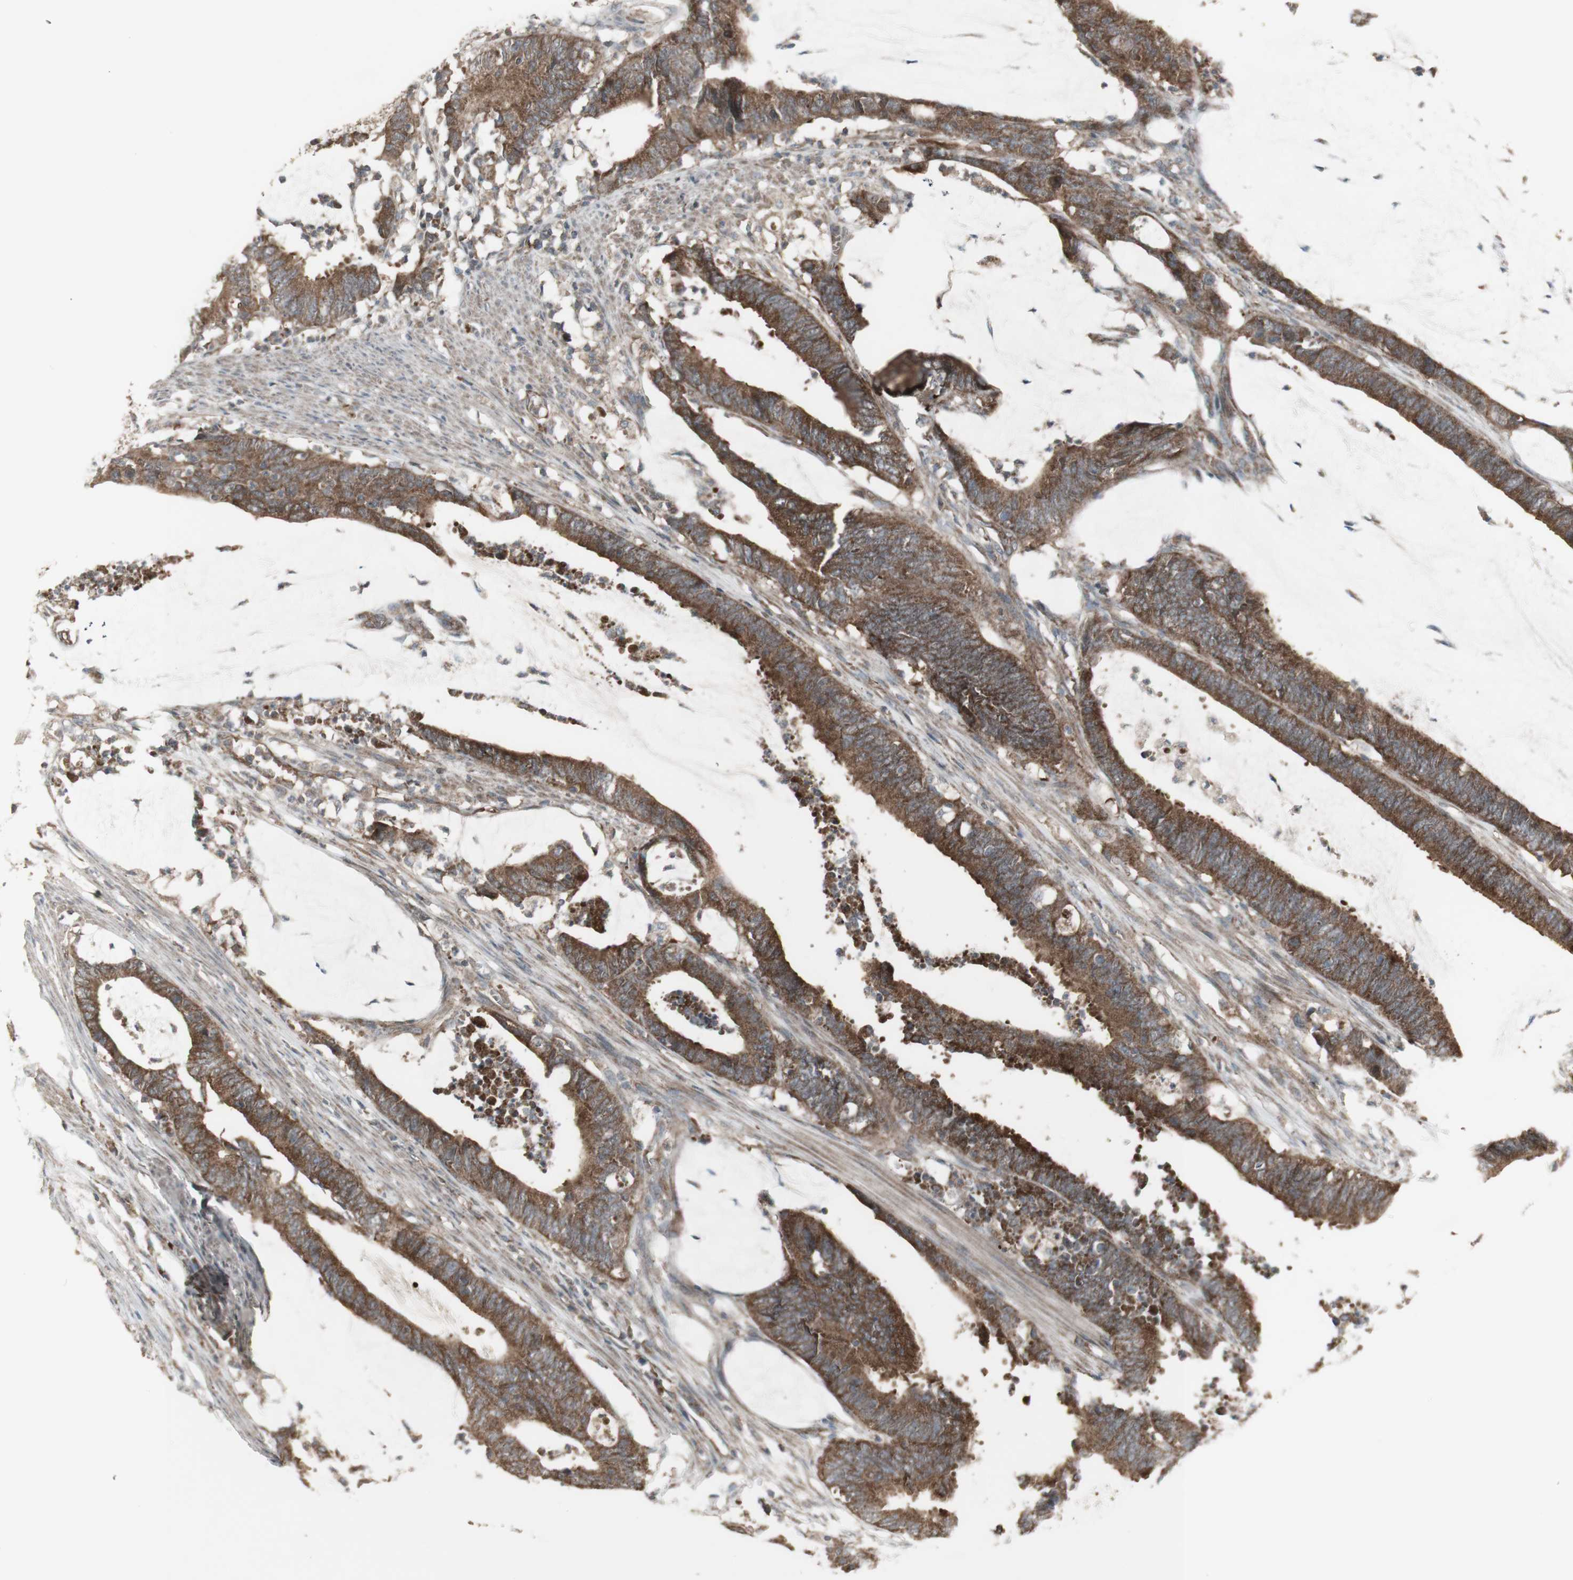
{"staining": {"intensity": "moderate", "quantity": ">75%", "location": "cytoplasmic/membranous"}, "tissue": "colorectal cancer", "cell_type": "Tumor cells", "image_type": "cancer", "snomed": [{"axis": "morphology", "description": "Adenocarcinoma, NOS"}, {"axis": "topography", "description": "Rectum"}], "caption": "Immunohistochemistry (IHC) of human adenocarcinoma (colorectal) shows medium levels of moderate cytoplasmic/membranous expression in approximately >75% of tumor cells.", "gene": "SHC1", "patient": {"sex": "female", "age": 66}}